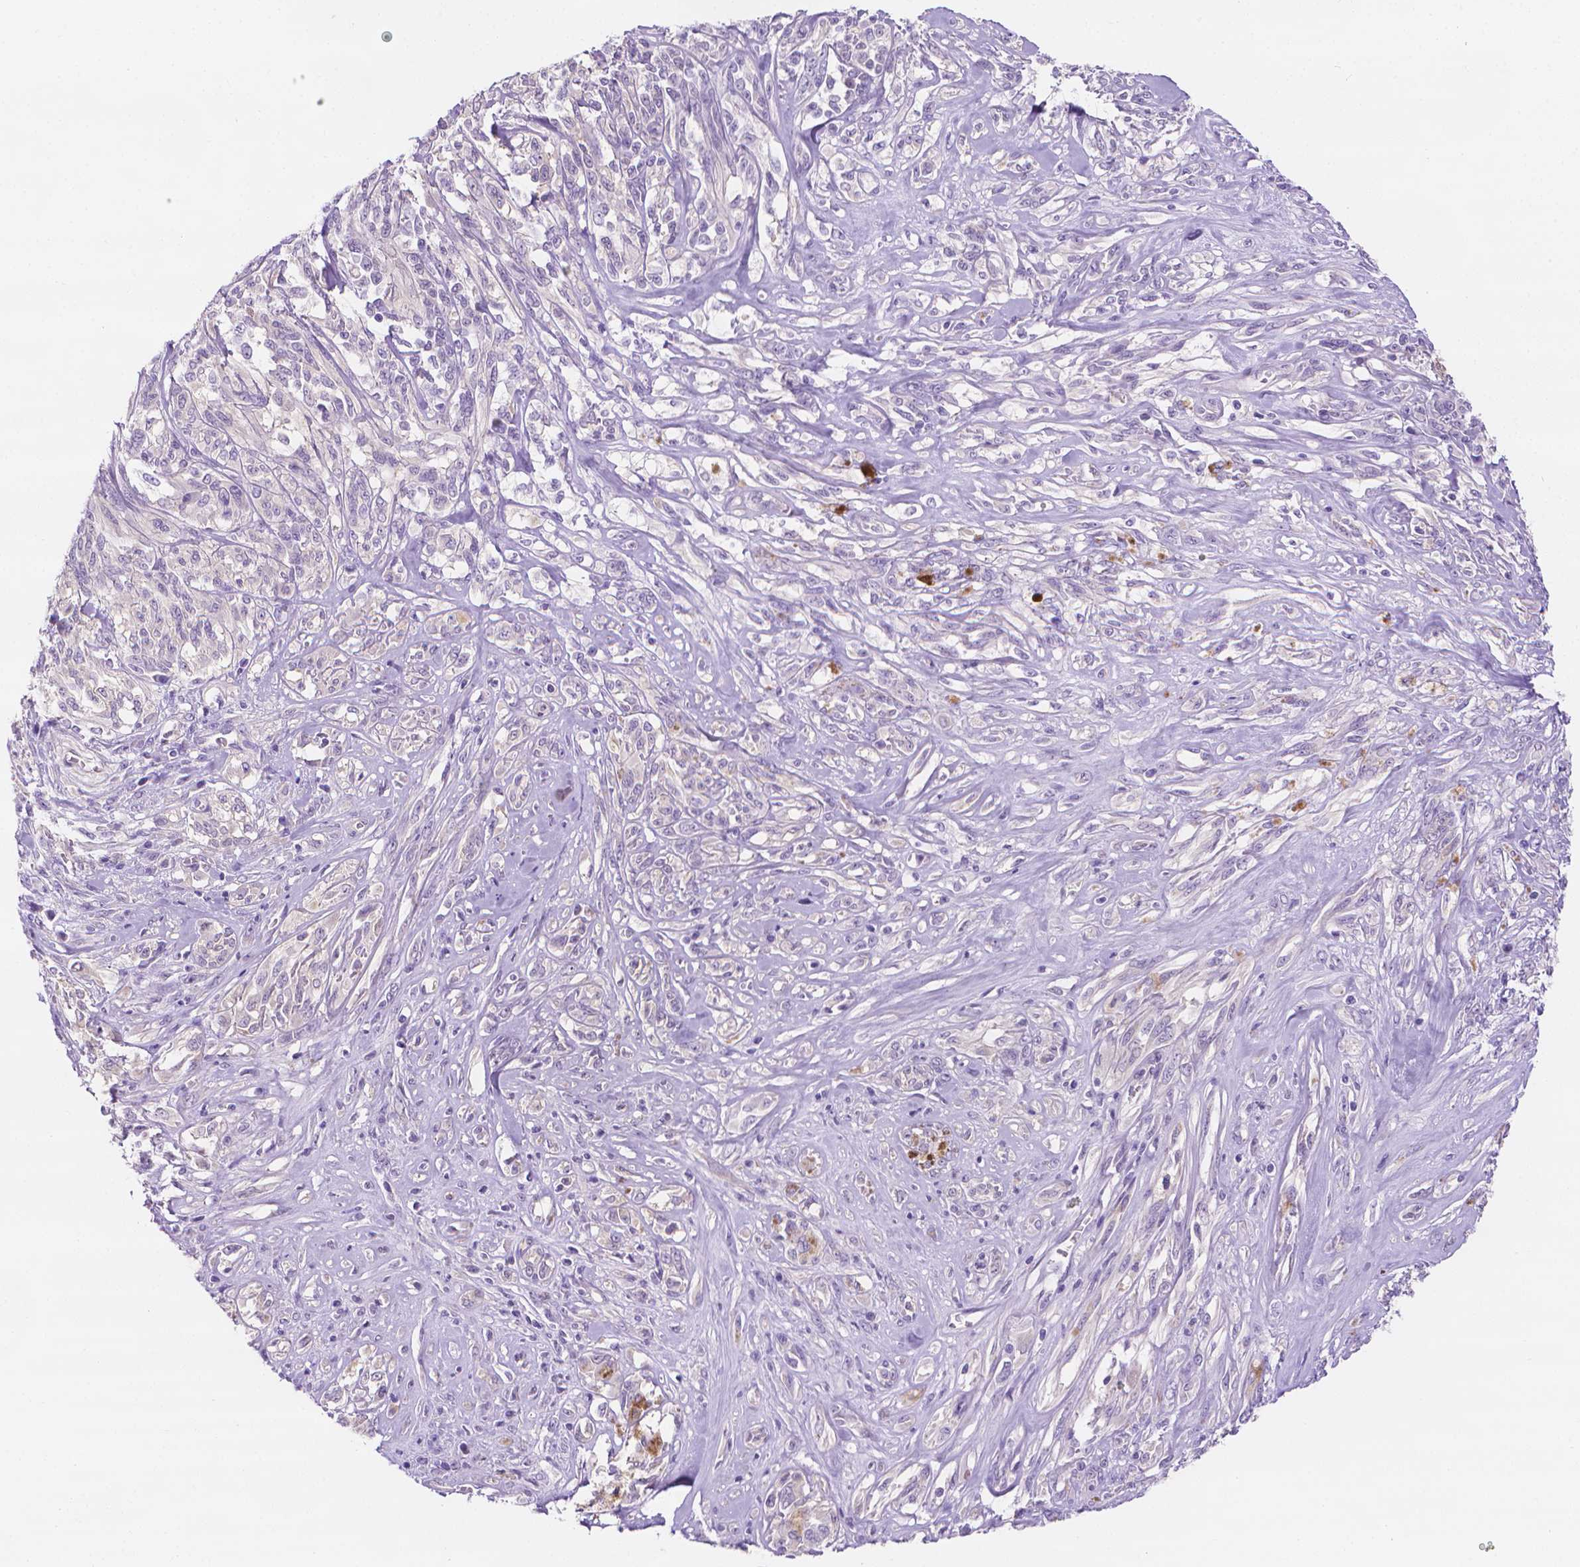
{"staining": {"intensity": "negative", "quantity": "none", "location": "none"}, "tissue": "melanoma", "cell_type": "Tumor cells", "image_type": "cancer", "snomed": [{"axis": "morphology", "description": "Malignant melanoma, NOS"}, {"axis": "topography", "description": "Skin"}], "caption": "Tumor cells show no significant positivity in melanoma.", "gene": "FASN", "patient": {"sex": "female", "age": 91}}